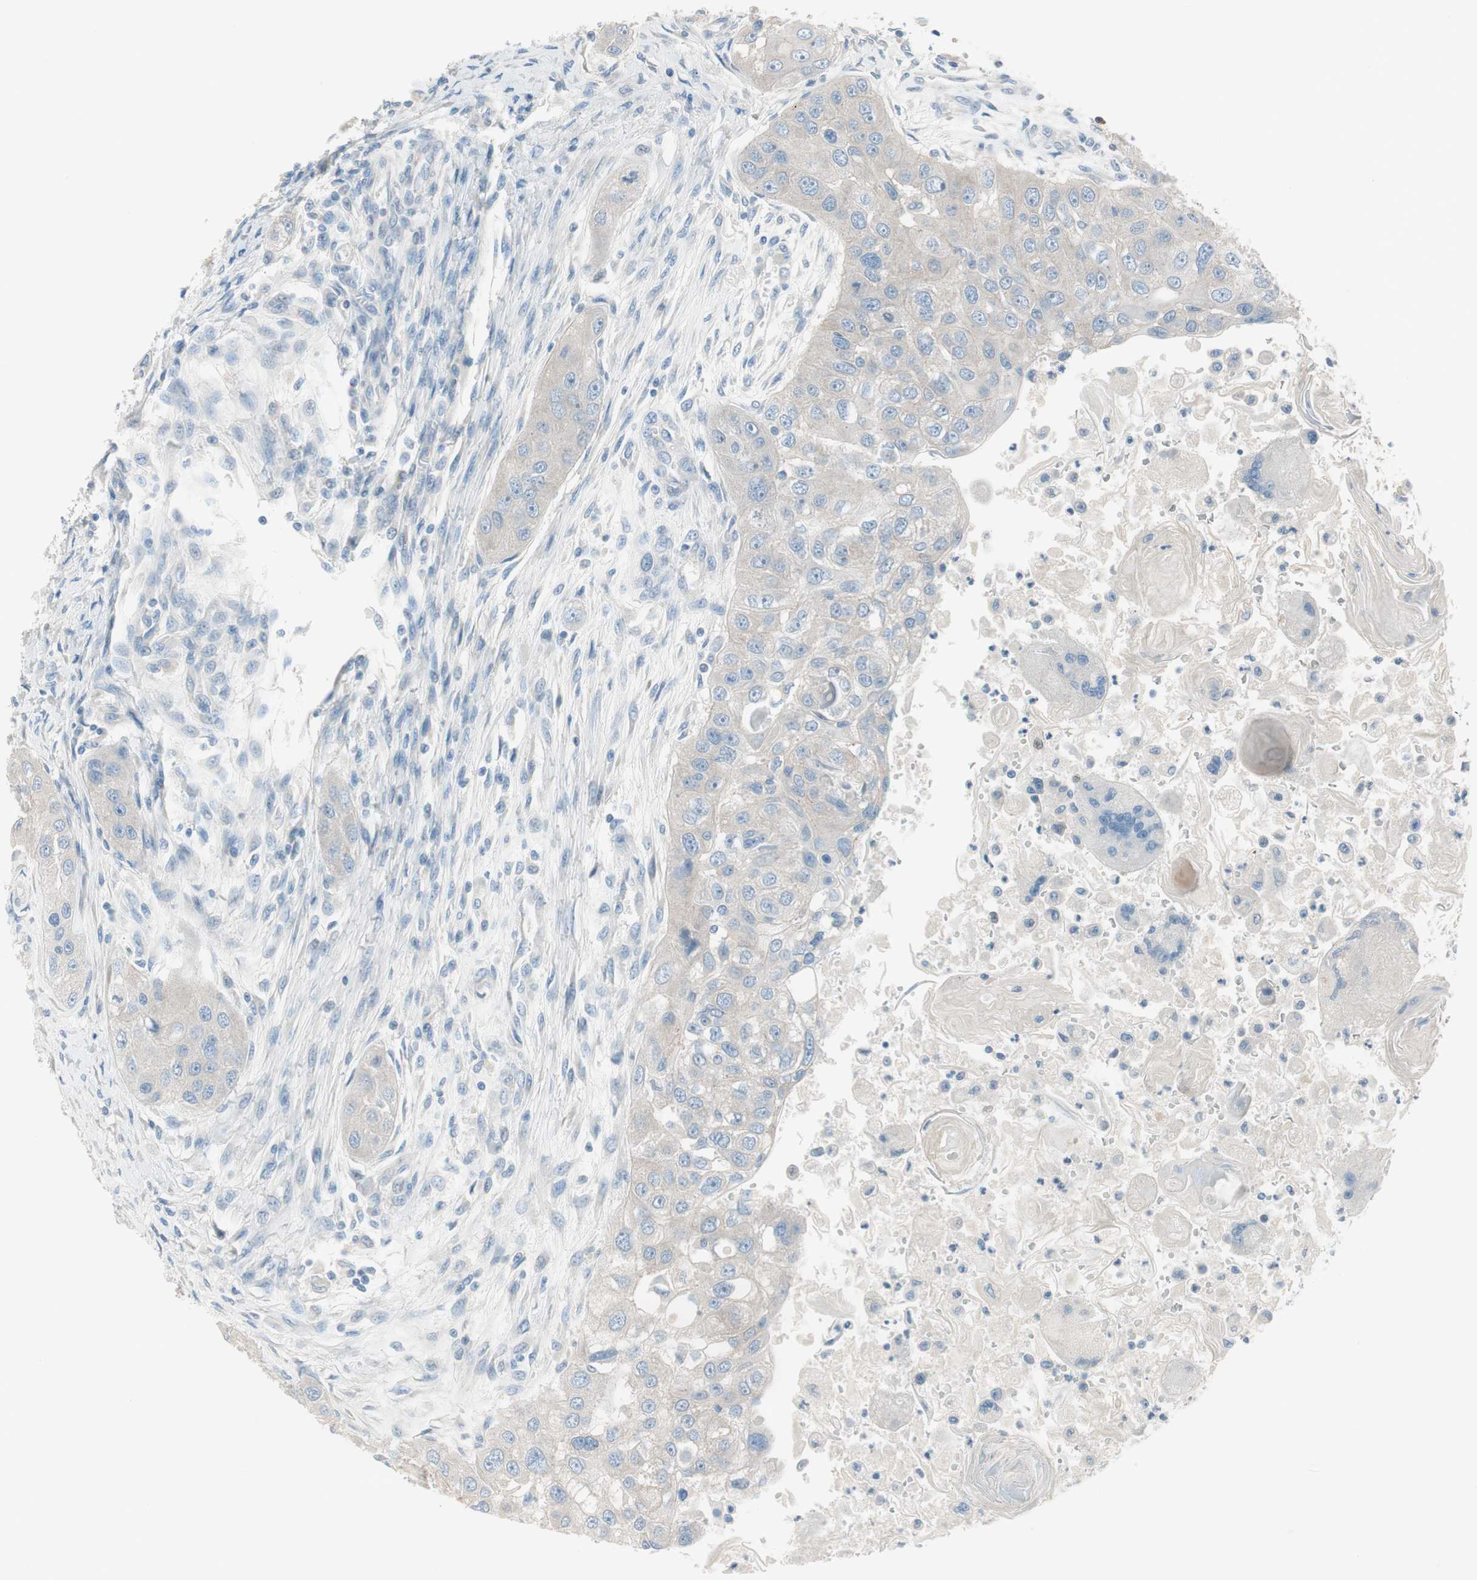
{"staining": {"intensity": "weak", "quantity": "25%-75%", "location": "cytoplasmic/membranous"}, "tissue": "head and neck cancer", "cell_type": "Tumor cells", "image_type": "cancer", "snomed": [{"axis": "morphology", "description": "Normal tissue, NOS"}, {"axis": "morphology", "description": "Squamous cell carcinoma, NOS"}, {"axis": "topography", "description": "Skeletal muscle"}, {"axis": "topography", "description": "Head-Neck"}], "caption": "A brown stain highlights weak cytoplasmic/membranous staining of a protein in human head and neck cancer tumor cells.", "gene": "PRRG4", "patient": {"sex": "male", "age": 51}}